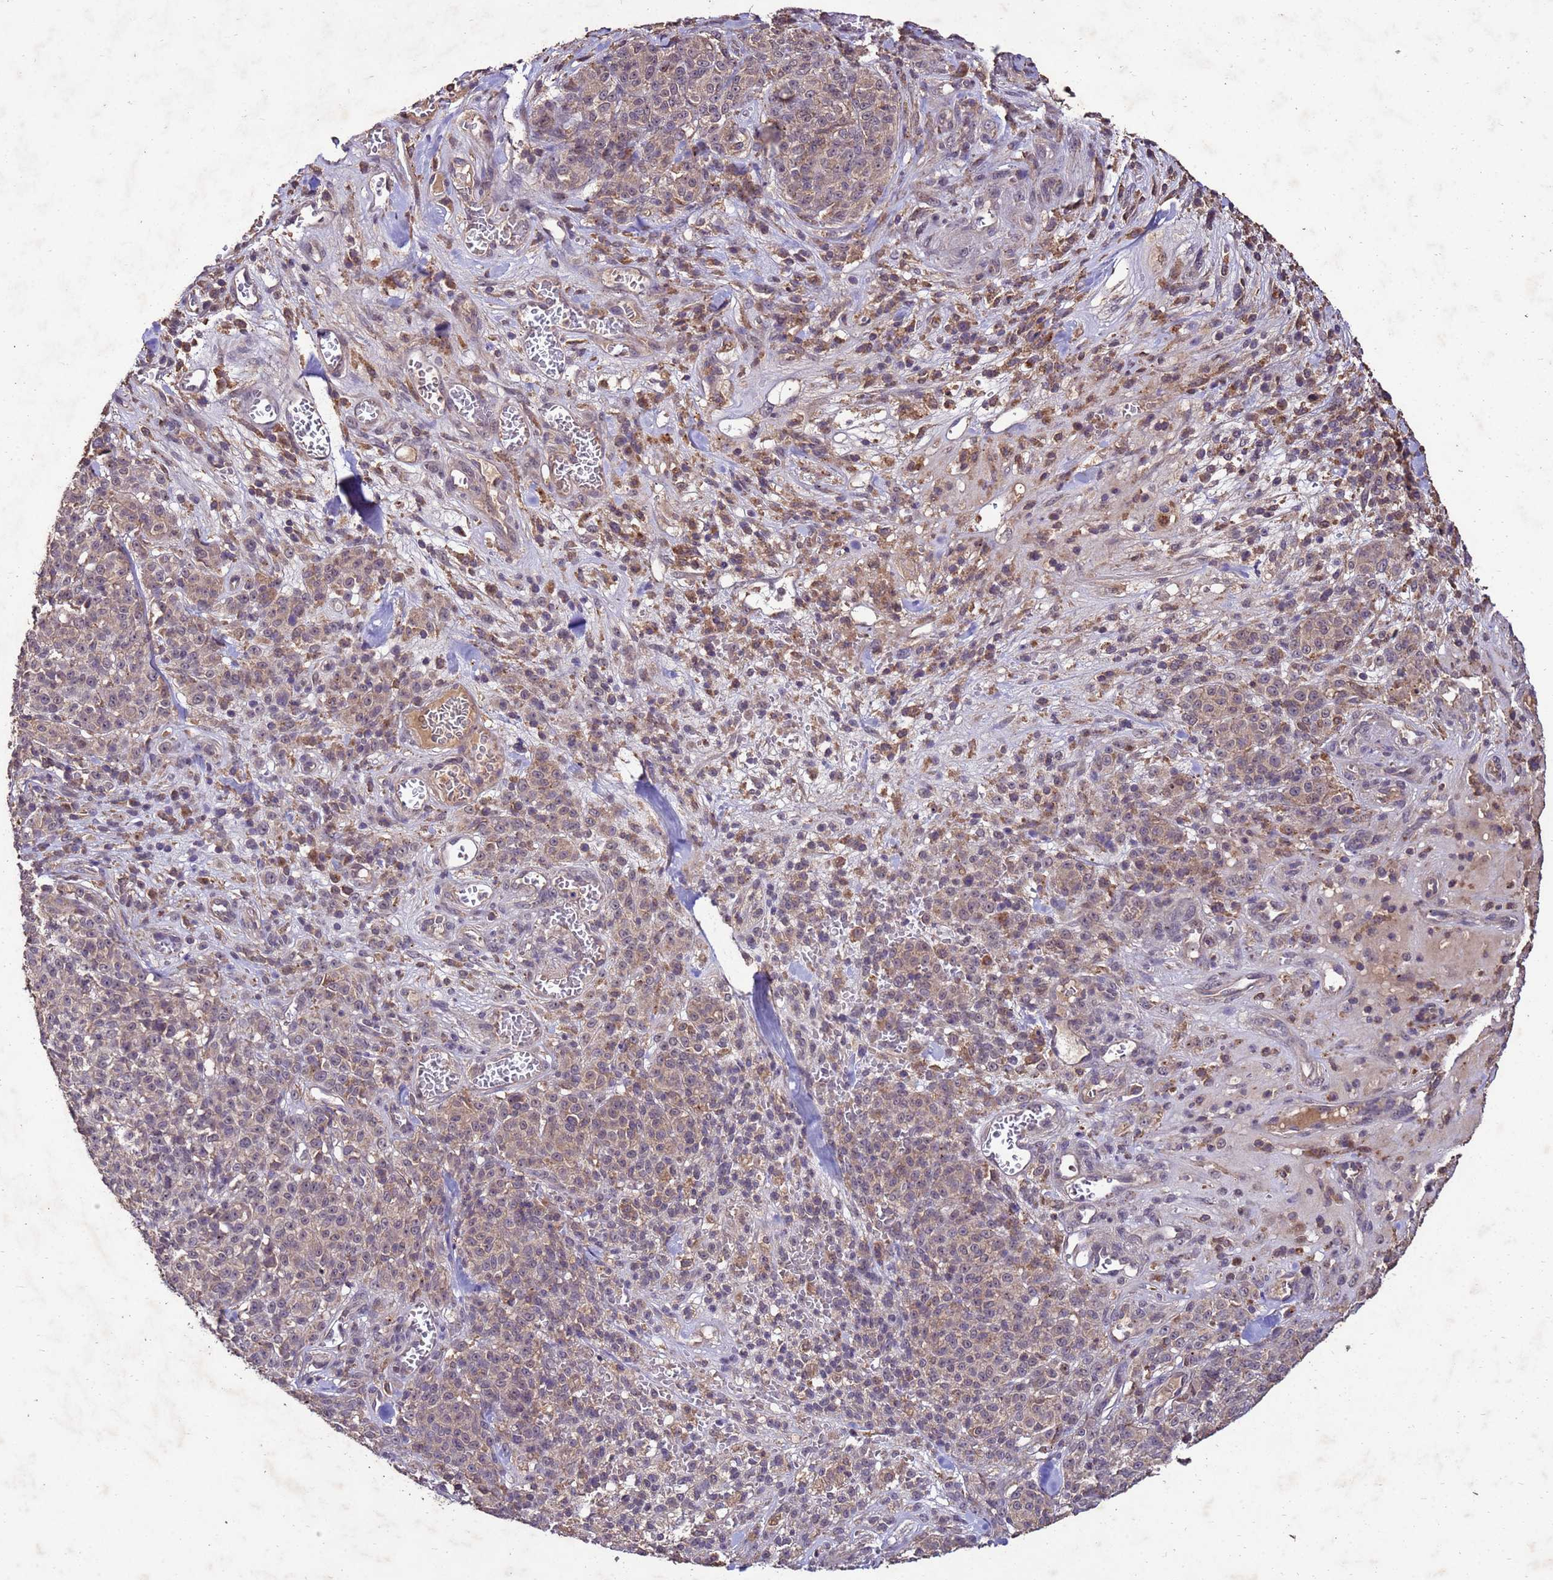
{"staining": {"intensity": "weak", "quantity": ">75%", "location": "cytoplasmic/membranous,nuclear"}, "tissue": "melanoma", "cell_type": "Tumor cells", "image_type": "cancer", "snomed": [{"axis": "morphology", "description": "Normal tissue, NOS"}, {"axis": "morphology", "description": "Malignant melanoma, NOS"}, {"axis": "topography", "description": "Skin"}], "caption": "A brown stain labels weak cytoplasmic/membranous and nuclear positivity of a protein in human melanoma tumor cells.", "gene": "TOR4A", "patient": {"sex": "female", "age": 34}}